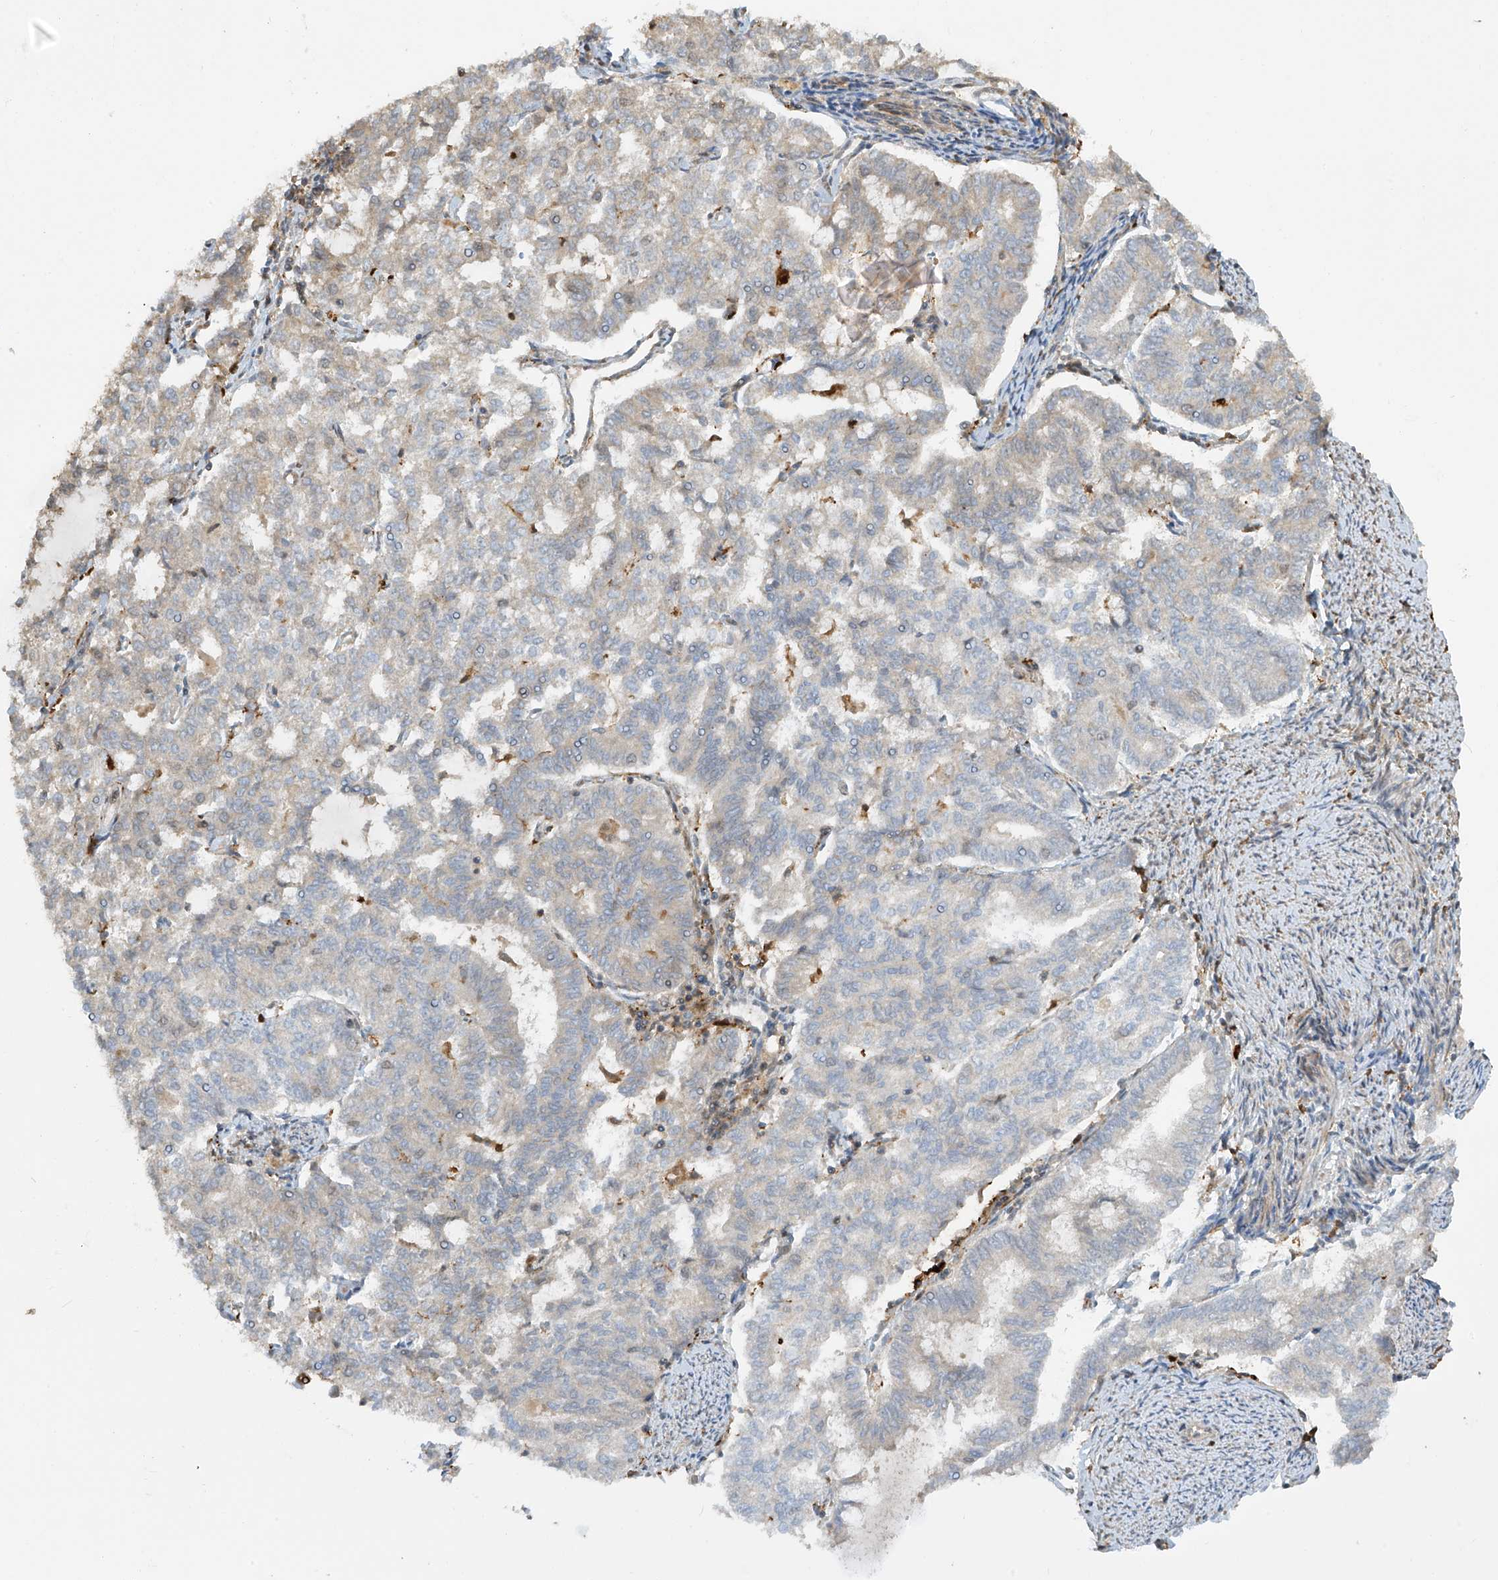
{"staining": {"intensity": "negative", "quantity": "none", "location": "none"}, "tissue": "endometrial cancer", "cell_type": "Tumor cells", "image_type": "cancer", "snomed": [{"axis": "morphology", "description": "Adenocarcinoma, NOS"}, {"axis": "topography", "description": "Endometrium"}], "caption": "Tumor cells show no significant staining in endometrial cancer (adenocarcinoma).", "gene": "ATAD2B", "patient": {"sex": "female", "age": 79}}